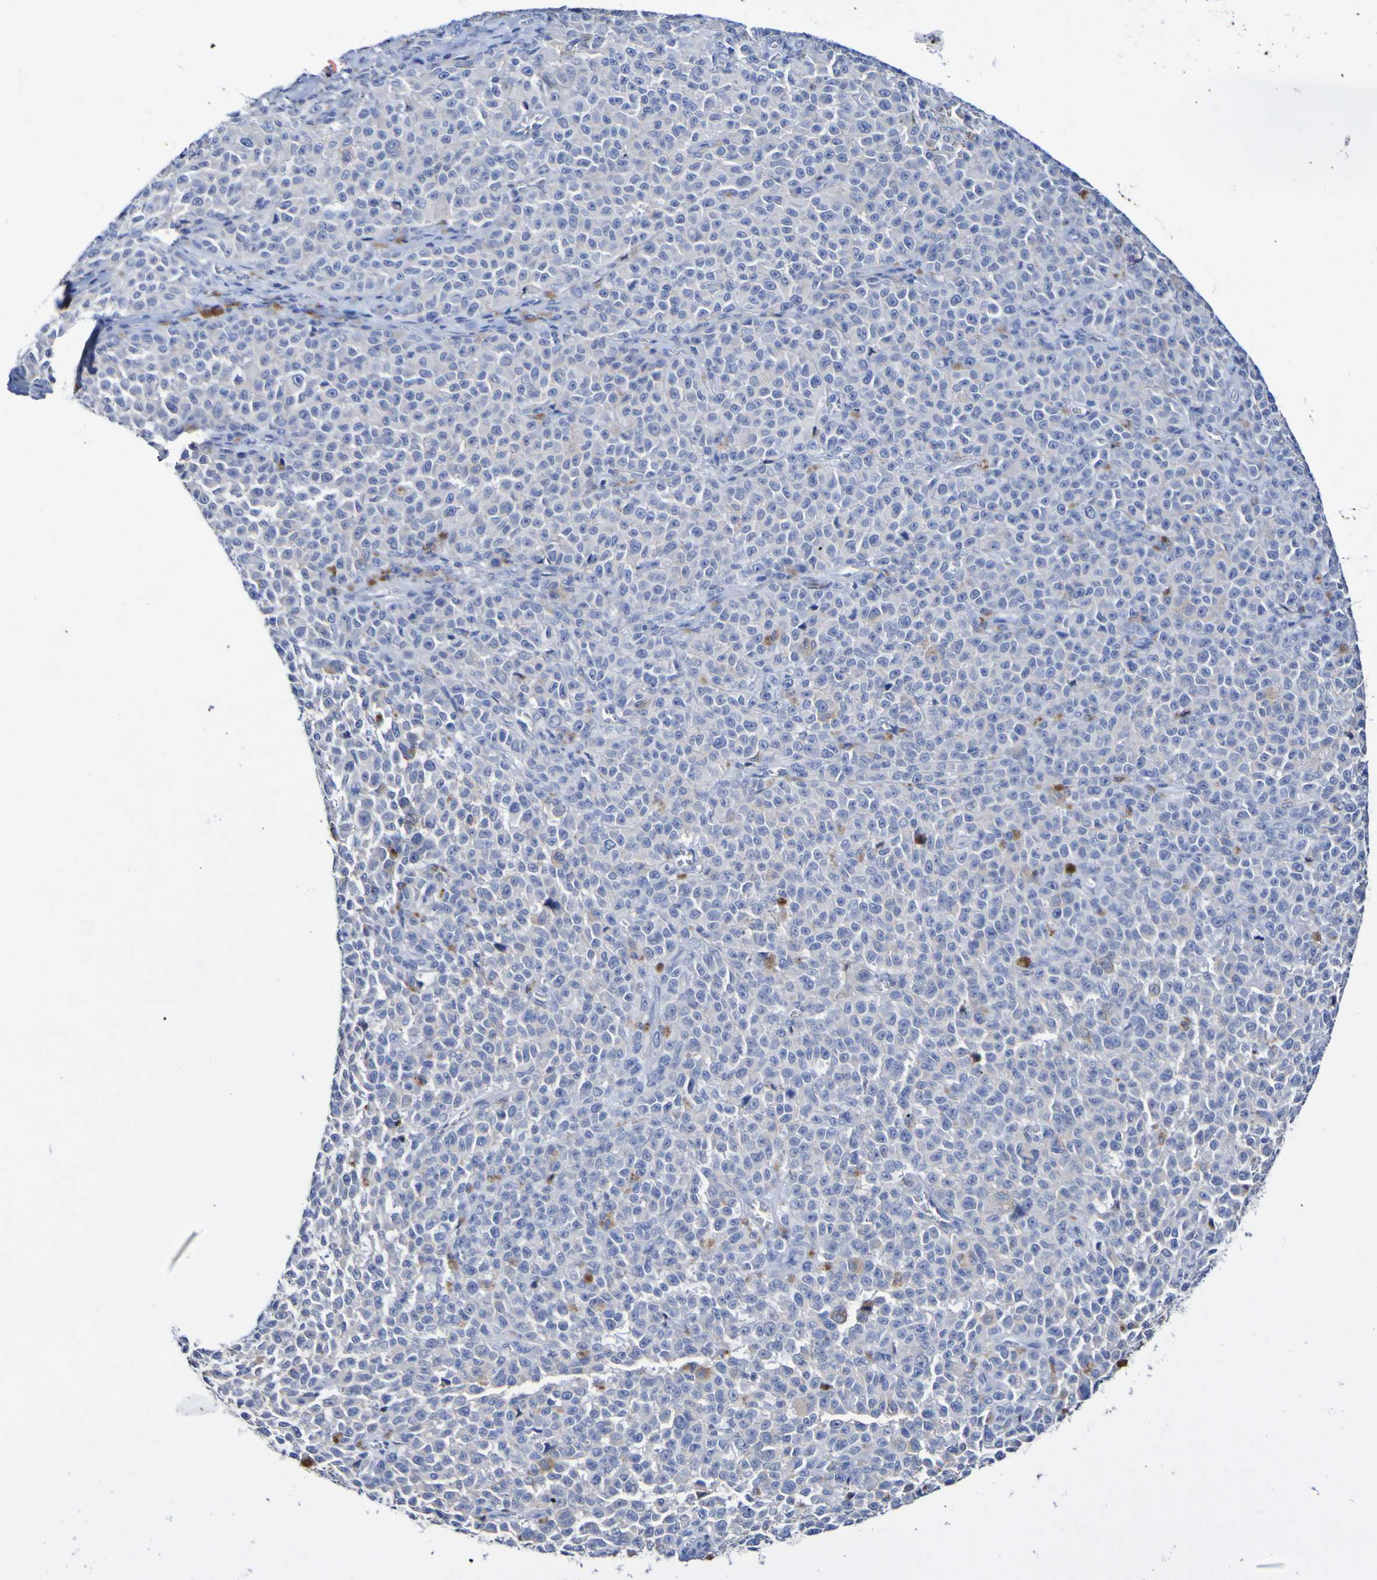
{"staining": {"intensity": "moderate", "quantity": "<25%", "location": "cytoplasmic/membranous"}, "tissue": "melanoma", "cell_type": "Tumor cells", "image_type": "cancer", "snomed": [{"axis": "morphology", "description": "Malignant melanoma, NOS"}, {"axis": "topography", "description": "Skin"}], "caption": "Malignant melanoma stained with a brown dye shows moderate cytoplasmic/membranous positive positivity in about <25% of tumor cells.", "gene": "SGCB", "patient": {"sex": "female", "age": 82}}